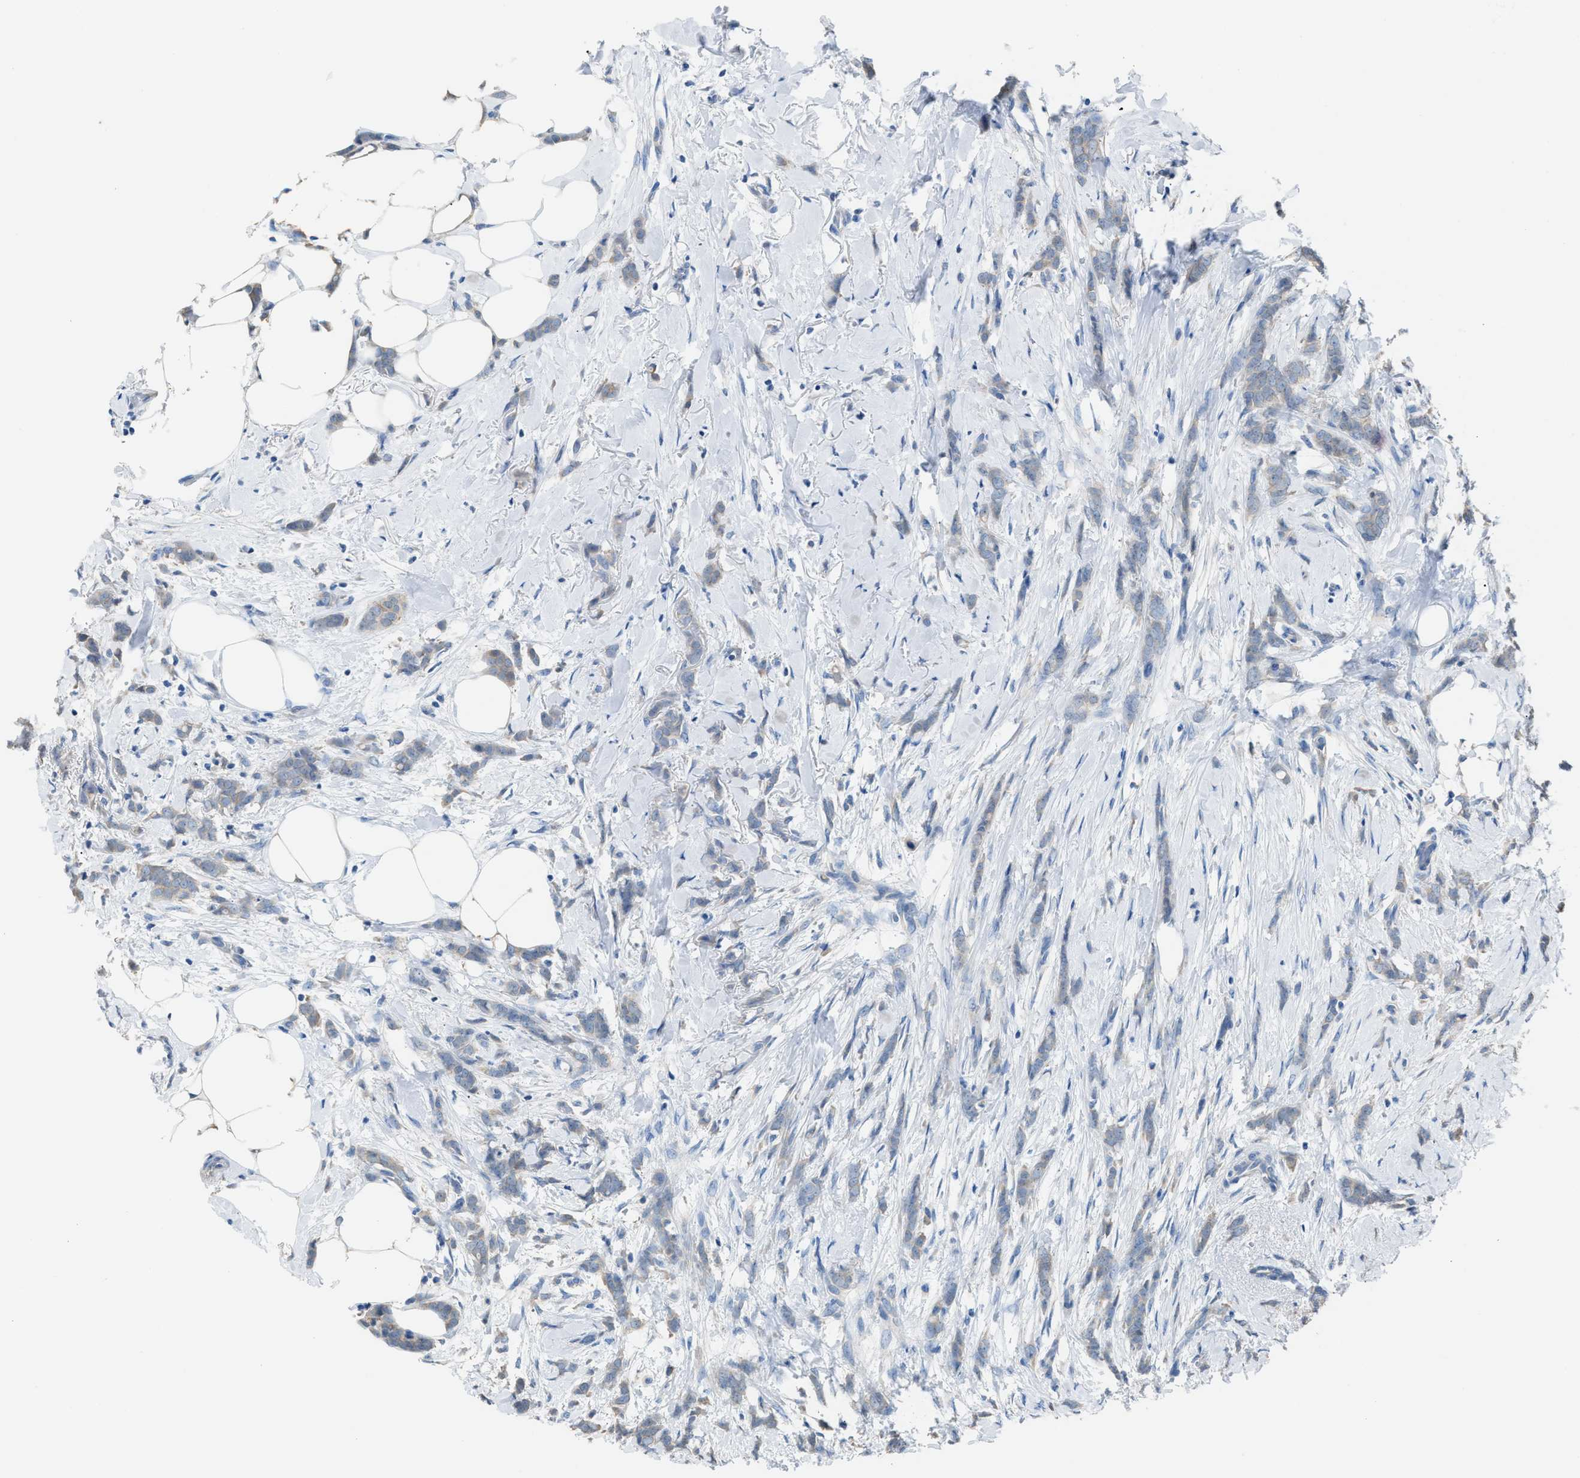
{"staining": {"intensity": "weak", "quantity": "<25%", "location": "cytoplasmic/membranous"}, "tissue": "breast cancer", "cell_type": "Tumor cells", "image_type": "cancer", "snomed": [{"axis": "morphology", "description": "Lobular carcinoma, in situ"}, {"axis": "morphology", "description": "Lobular carcinoma"}, {"axis": "topography", "description": "Breast"}], "caption": "Tumor cells show no significant staining in breast cancer. (Brightfield microscopy of DAB immunohistochemistry (IHC) at high magnification).", "gene": "NQO2", "patient": {"sex": "female", "age": 41}}